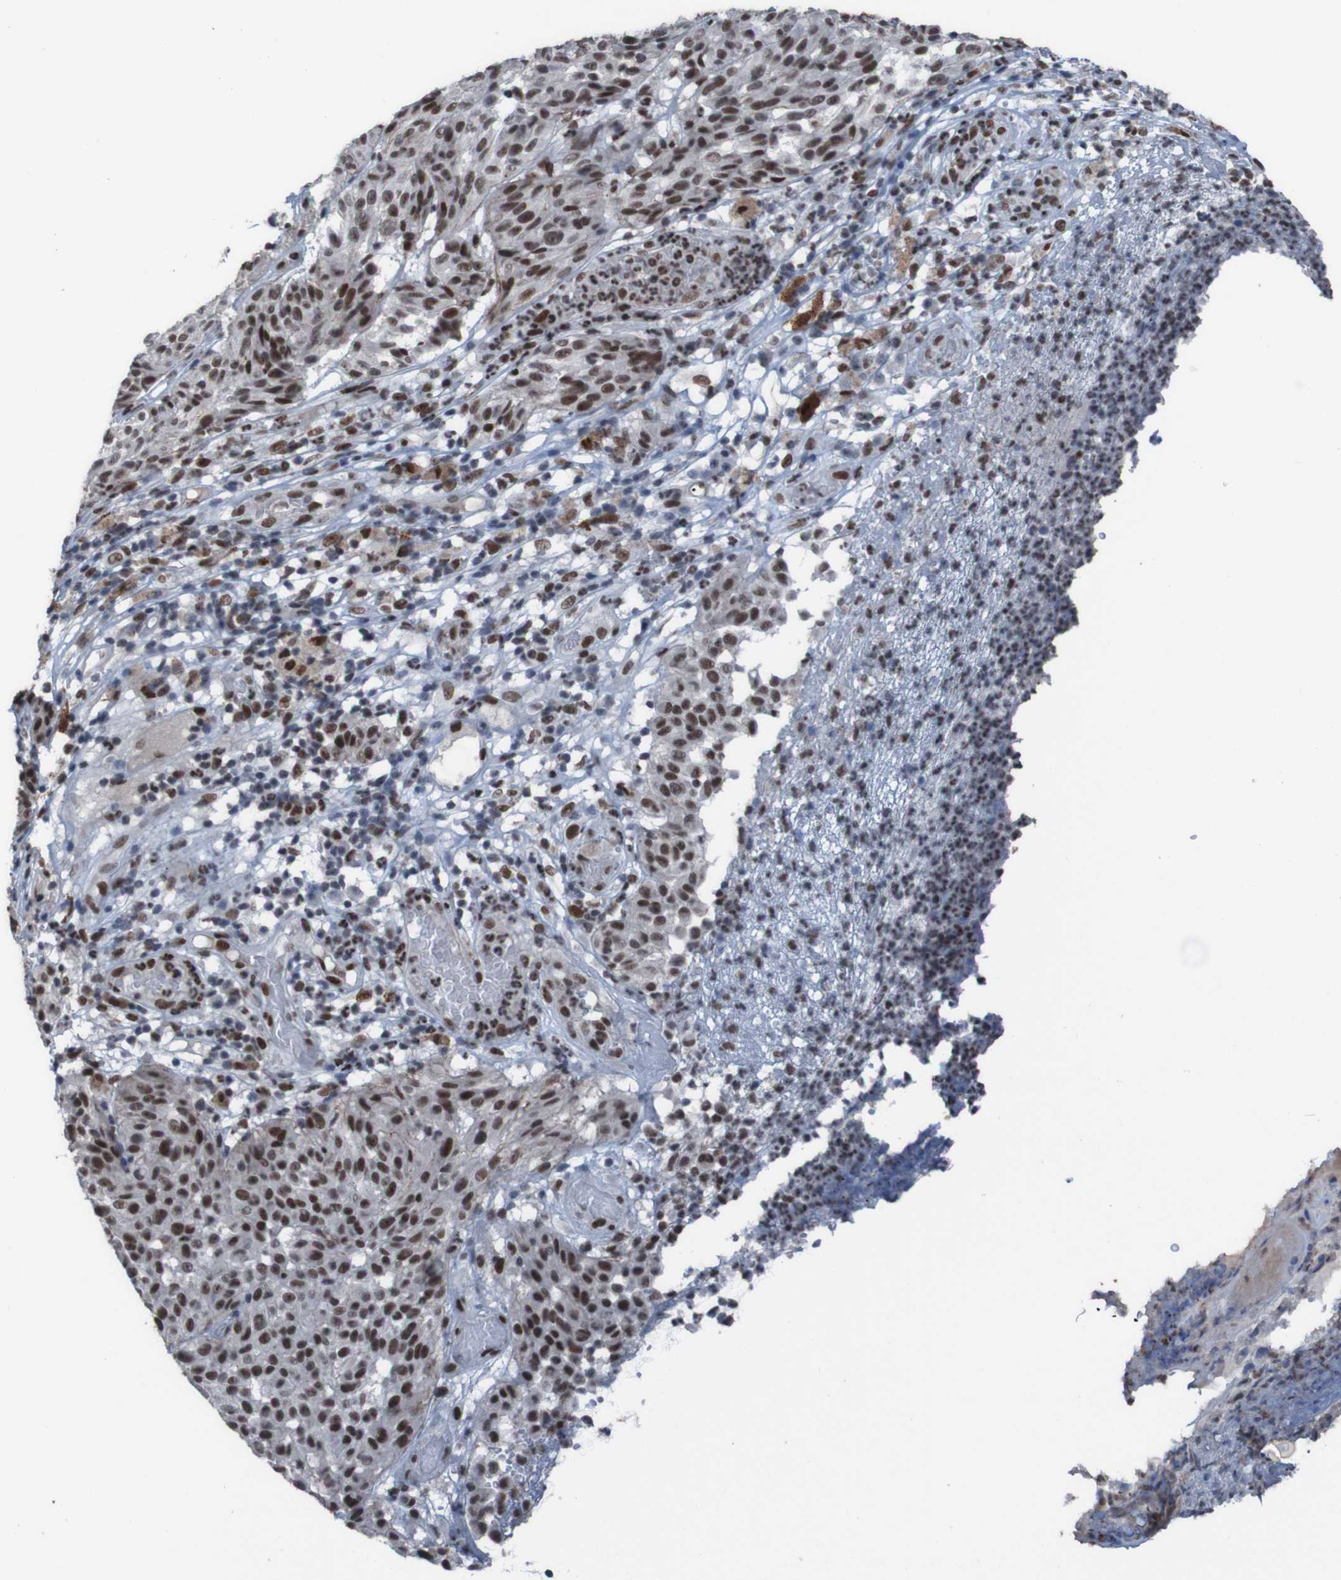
{"staining": {"intensity": "moderate", "quantity": ">75%", "location": "nuclear"}, "tissue": "melanoma", "cell_type": "Tumor cells", "image_type": "cancer", "snomed": [{"axis": "morphology", "description": "Malignant melanoma, NOS"}, {"axis": "topography", "description": "Skin"}], "caption": "Malignant melanoma stained for a protein (brown) shows moderate nuclear positive positivity in about >75% of tumor cells.", "gene": "PHF2", "patient": {"sex": "female", "age": 46}}